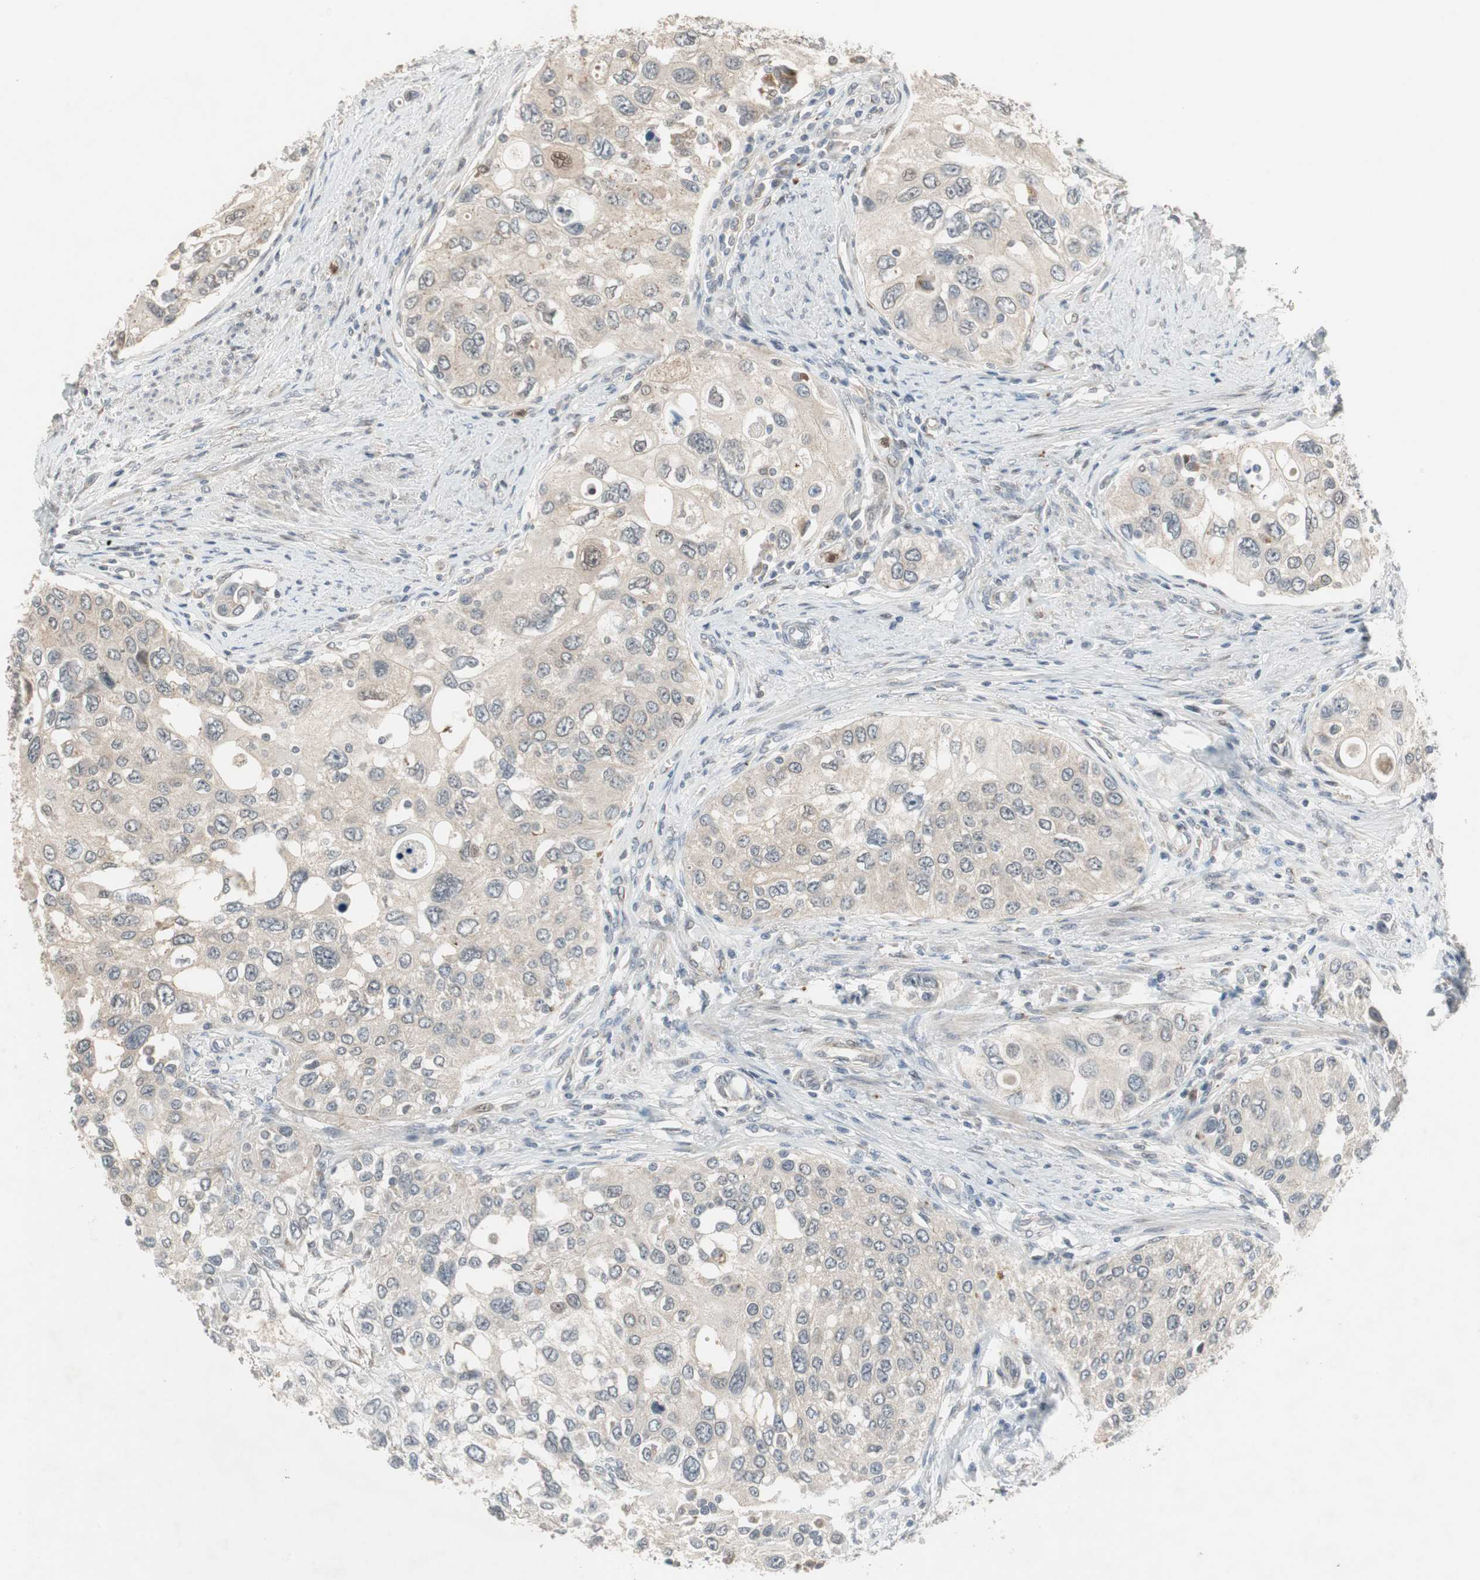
{"staining": {"intensity": "weak", "quantity": ">75%", "location": "cytoplasmic/membranous"}, "tissue": "urothelial cancer", "cell_type": "Tumor cells", "image_type": "cancer", "snomed": [{"axis": "morphology", "description": "Urothelial carcinoma, High grade"}, {"axis": "topography", "description": "Urinary bladder"}], "caption": "Protein expression by IHC demonstrates weak cytoplasmic/membranous expression in about >75% of tumor cells in urothelial cancer. The staining was performed using DAB (3,3'-diaminobenzidine), with brown indicating positive protein expression. Nuclei are stained blue with hematoxylin.", "gene": "SNX4", "patient": {"sex": "female", "age": 56}}